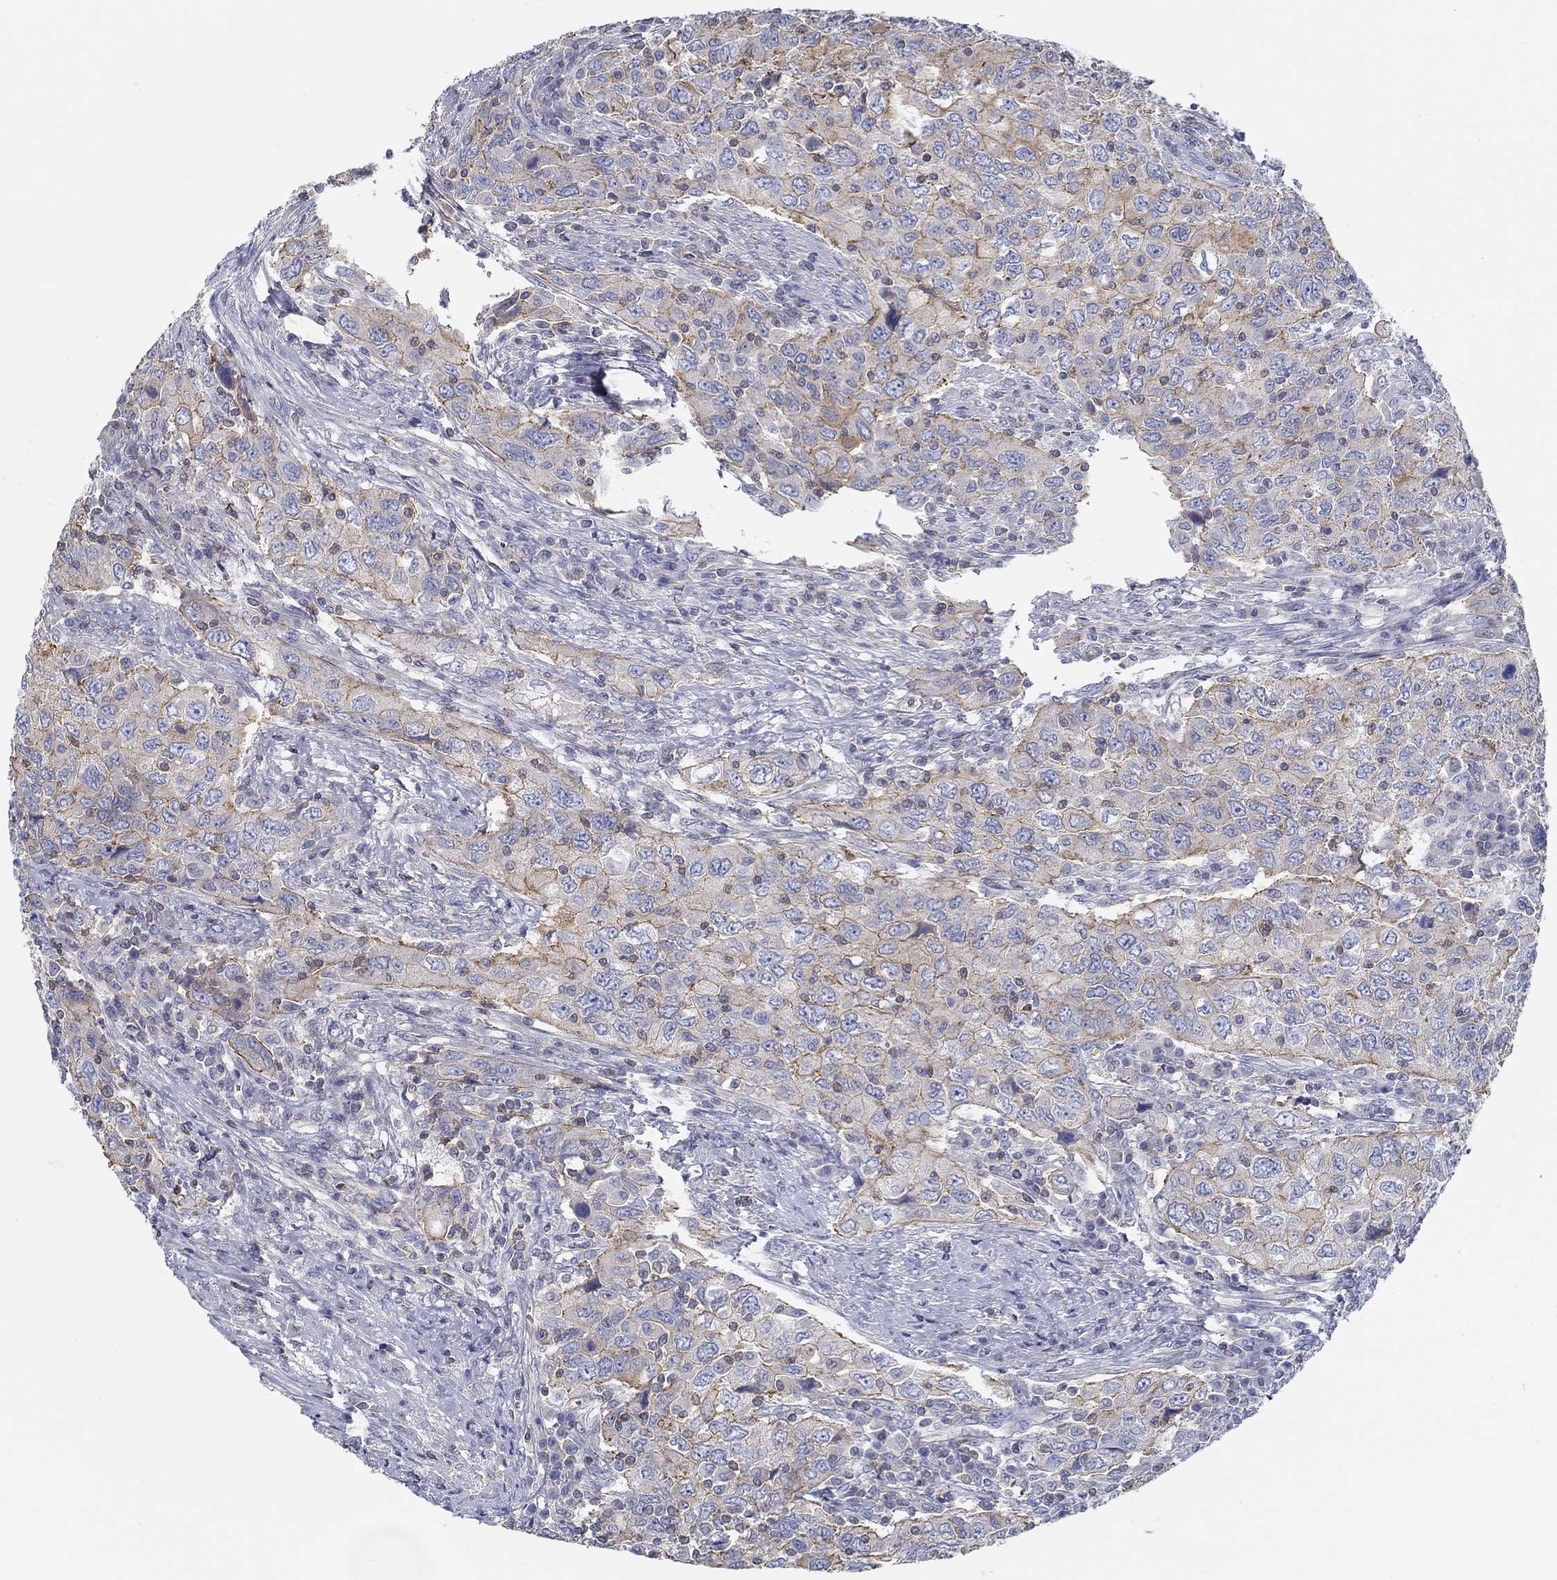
{"staining": {"intensity": "strong", "quantity": "<25%", "location": "cytoplasmic/membranous"}, "tissue": "urothelial cancer", "cell_type": "Tumor cells", "image_type": "cancer", "snomed": [{"axis": "morphology", "description": "Urothelial carcinoma, High grade"}, {"axis": "topography", "description": "Urinary bladder"}], "caption": "A high-resolution micrograph shows IHC staining of high-grade urothelial carcinoma, which reveals strong cytoplasmic/membranous positivity in approximately <25% of tumor cells.", "gene": "BBOF1", "patient": {"sex": "male", "age": 76}}